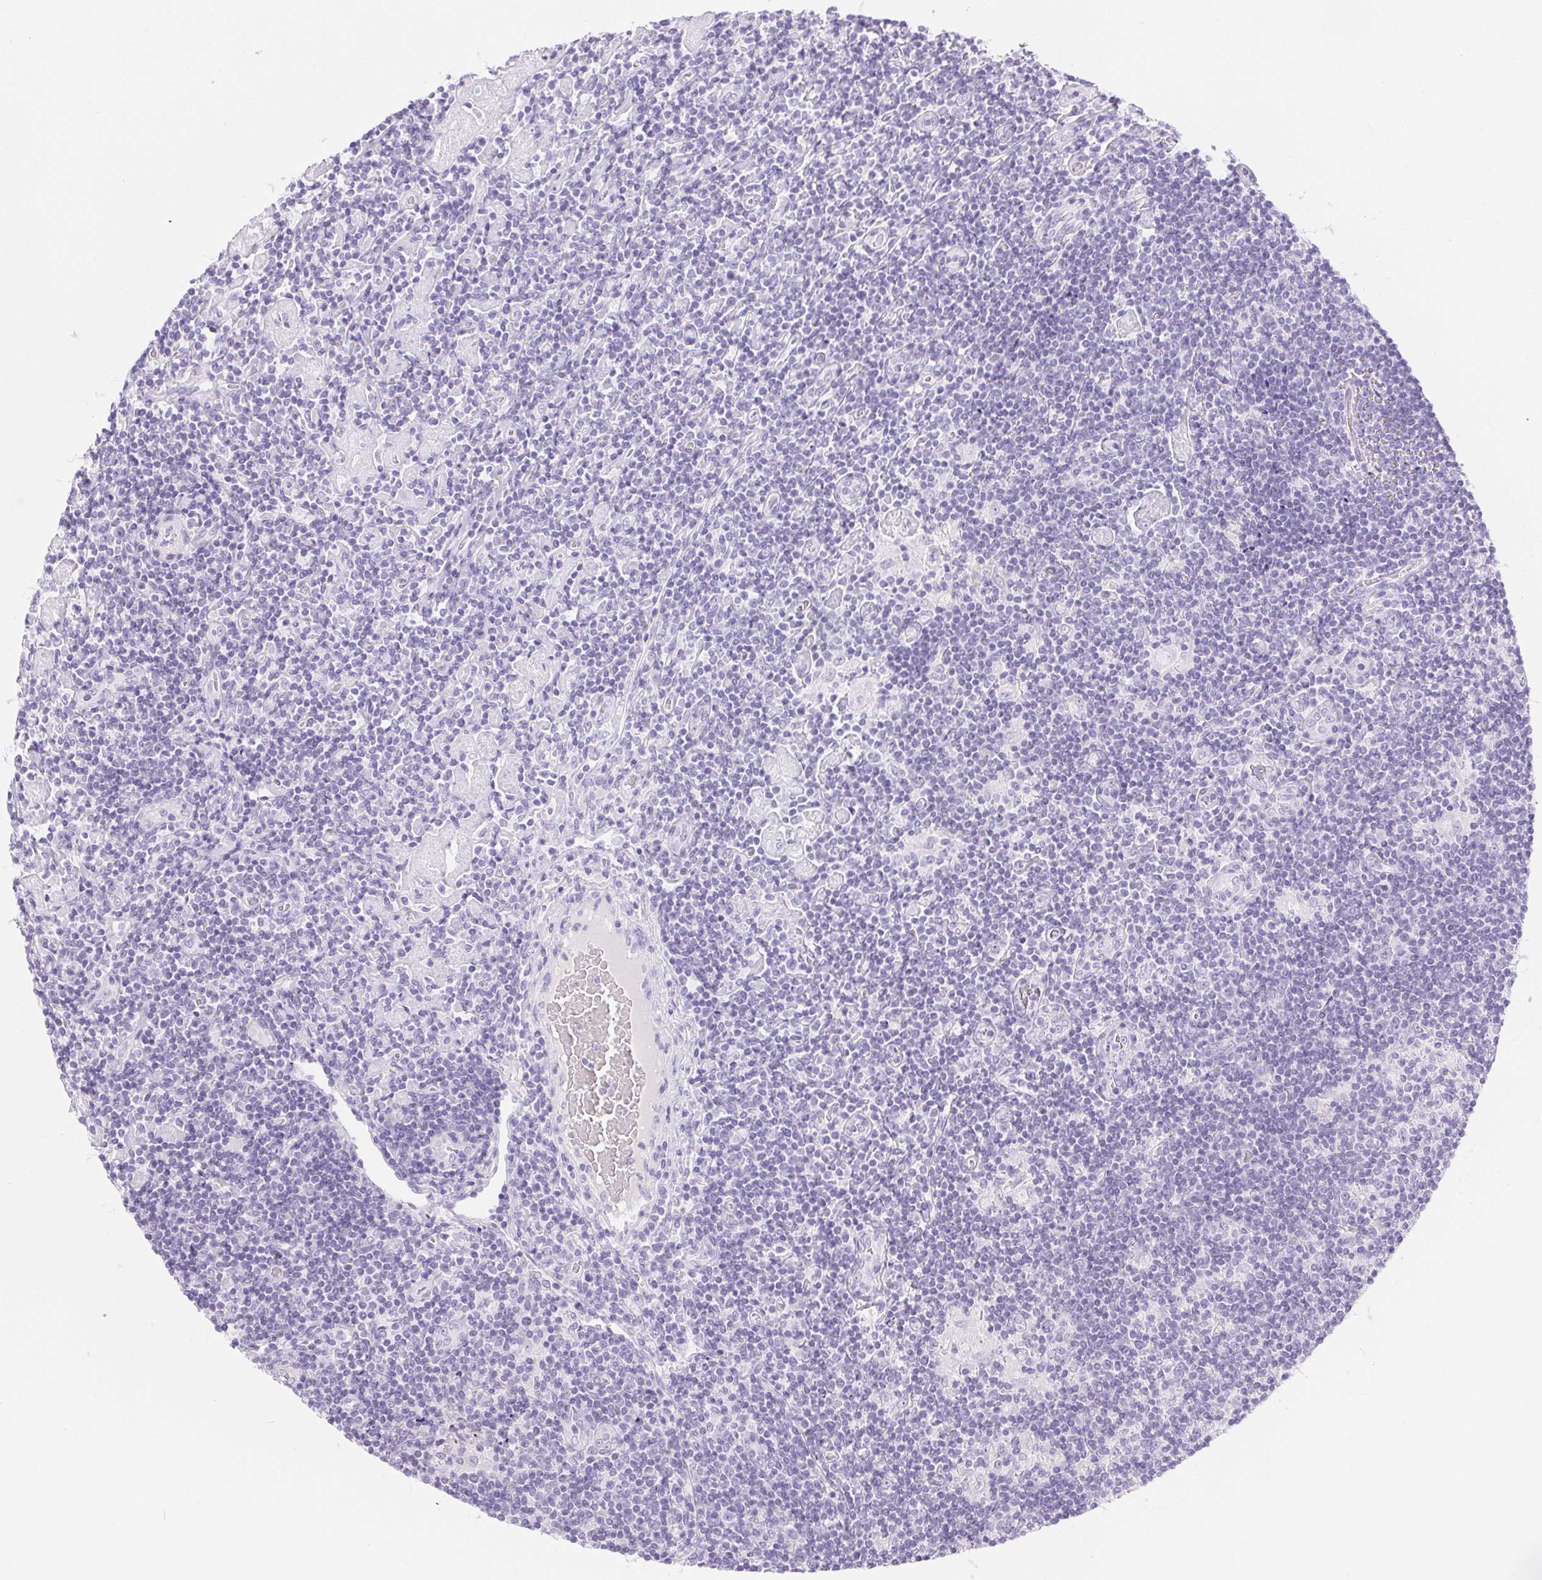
{"staining": {"intensity": "negative", "quantity": "none", "location": "none"}, "tissue": "lymphoma", "cell_type": "Tumor cells", "image_type": "cancer", "snomed": [{"axis": "morphology", "description": "Hodgkin's disease, NOS"}, {"axis": "topography", "description": "Lymph node"}], "caption": "Histopathology image shows no significant protein expression in tumor cells of lymphoma. Brightfield microscopy of immunohistochemistry (IHC) stained with DAB (3,3'-diaminobenzidine) (brown) and hematoxylin (blue), captured at high magnification.", "gene": "CLDN16", "patient": {"sex": "male", "age": 40}}